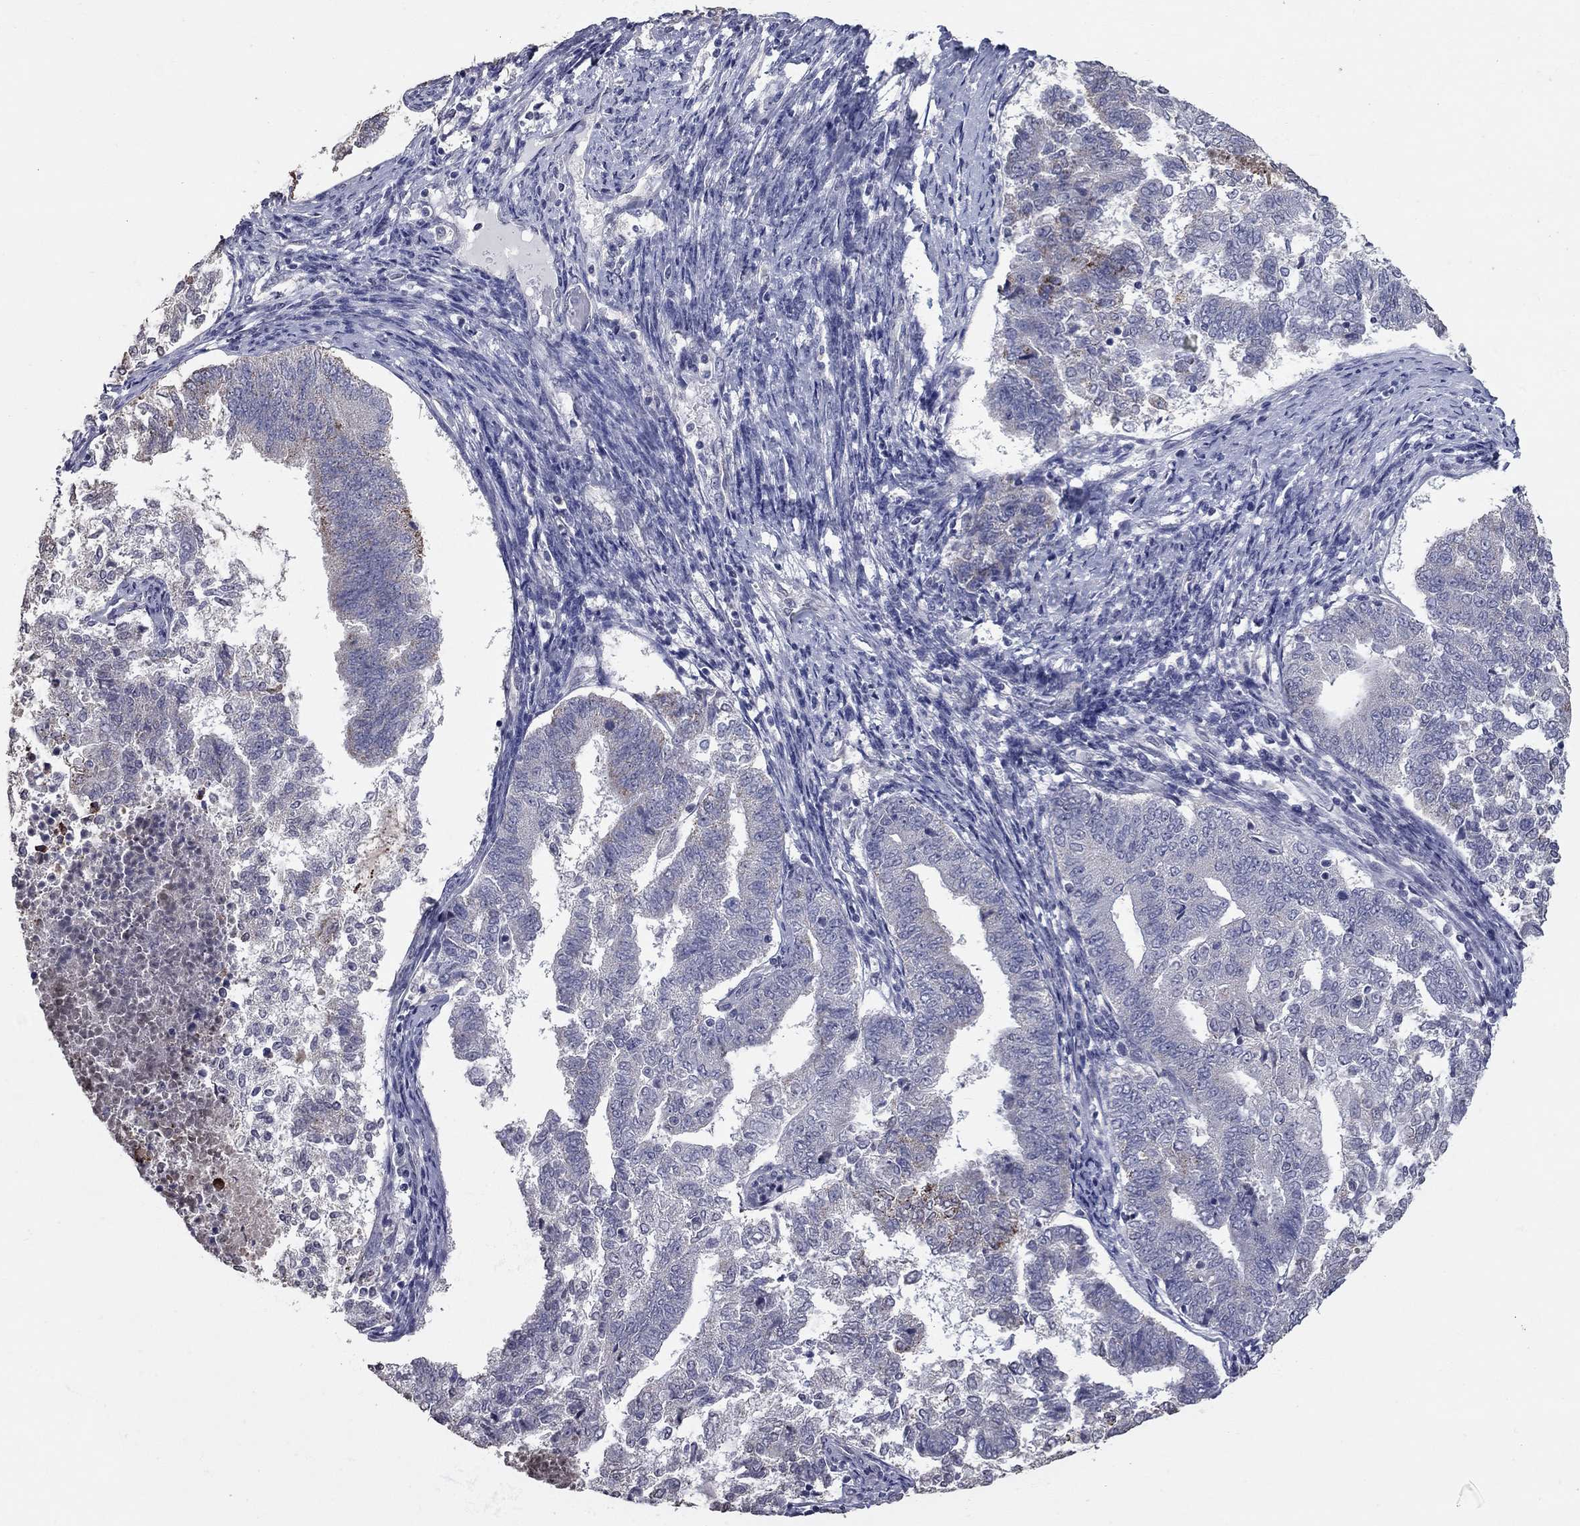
{"staining": {"intensity": "moderate", "quantity": "<25%", "location": "cytoplasmic/membranous"}, "tissue": "endometrial cancer", "cell_type": "Tumor cells", "image_type": "cancer", "snomed": [{"axis": "morphology", "description": "Adenocarcinoma, NOS"}, {"axis": "topography", "description": "Endometrium"}], "caption": "Tumor cells exhibit low levels of moderate cytoplasmic/membranous staining in about <25% of cells in endometrial cancer (adenocarcinoma).", "gene": "SHOC2", "patient": {"sex": "female", "age": 65}}